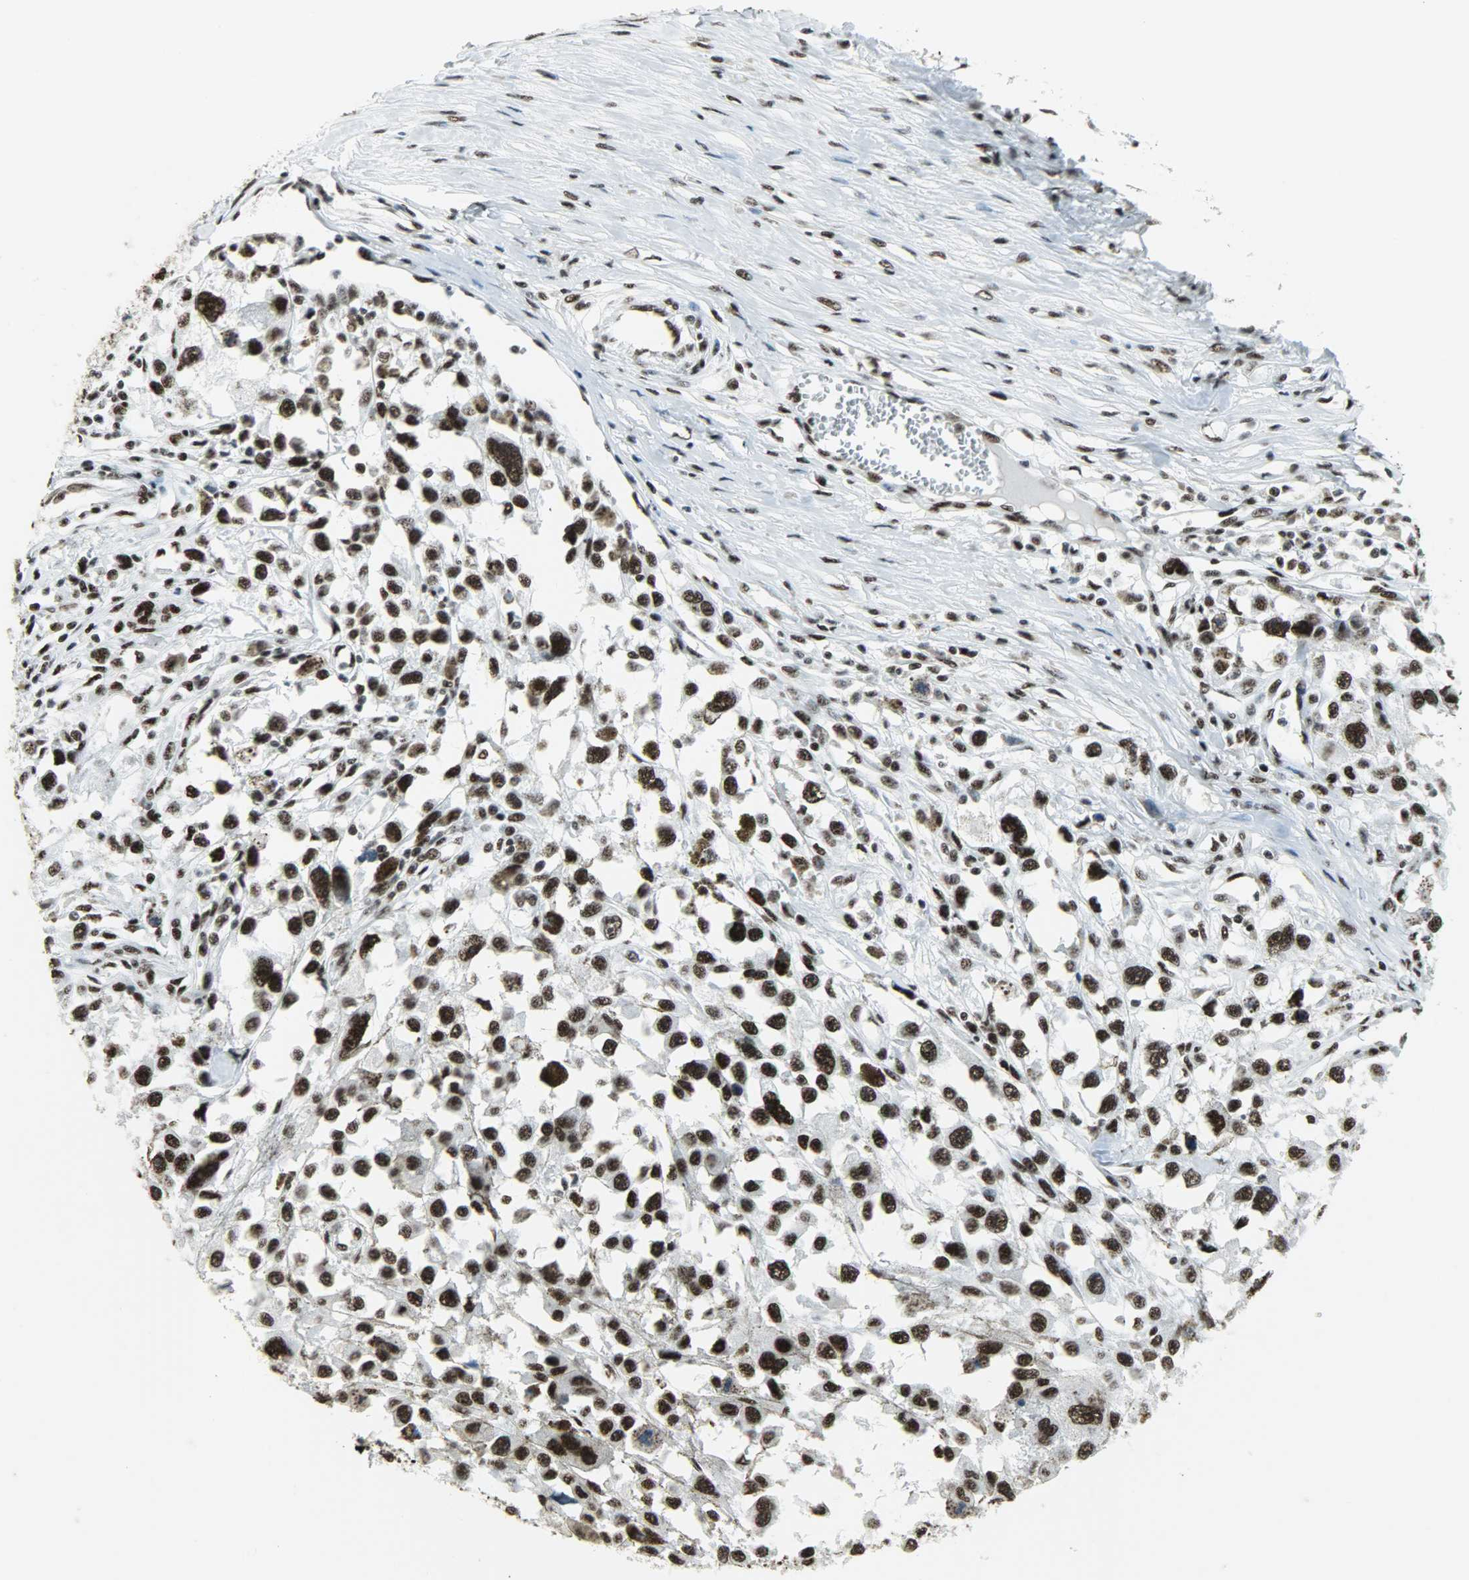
{"staining": {"intensity": "strong", "quantity": ">75%", "location": "nuclear"}, "tissue": "melanoma", "cell_type": "Tumor cells", "image_type": "cancer", "snomed": [{"axis": "morphology", "description": "Malignant melanoma, Metastatic site"}, {"axis": "topography", "description": "Lymph node"}], "caption": "Malignant melanoma (metastatic site) stained for a protein exhibits strong nuclear positivity in tumor cells.", "gene": "SNRPA", "patient": {"sex": "male", "age": 59}}